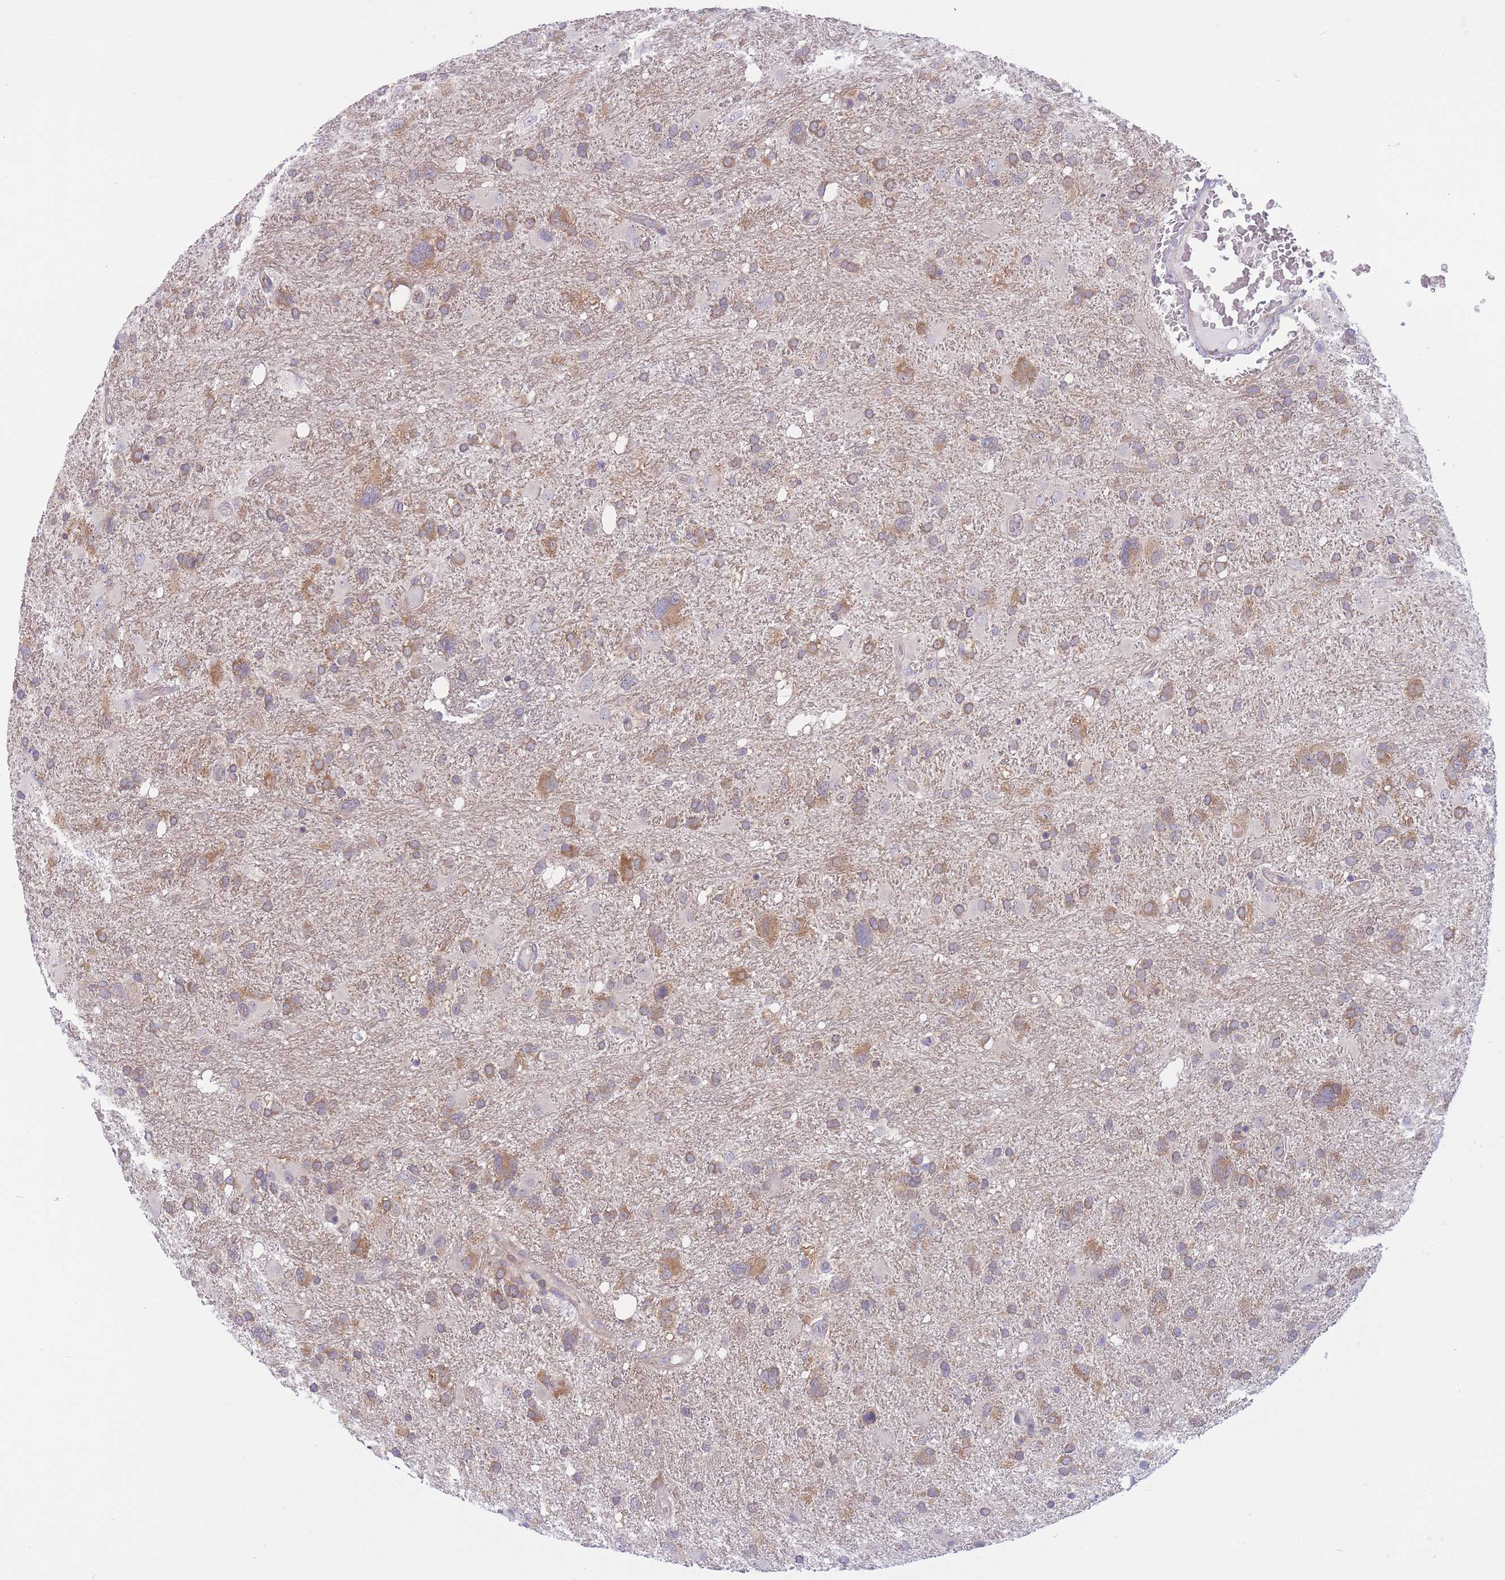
{"staining": {"intensity": "moderate", "quantity": "25%-75%", "location": "cytoplasmic/membranous"}, "tissue": "glioma", "cell_type": "Tumor cells", "image_type": "cancer", "snomed": [{"axis": "morphology", "description": "Glioma, malignant, High grade"}, {"axis": "topography", "description": "Brain"}], "caption": "Immunohistochemical staining of human glioma demonstrates moderate cytoplasmic/membranous protein expression in about 25%-75% of tumor cells.", "gene": "PFDN6", "patient": {"sex": "male", "age": 61}}